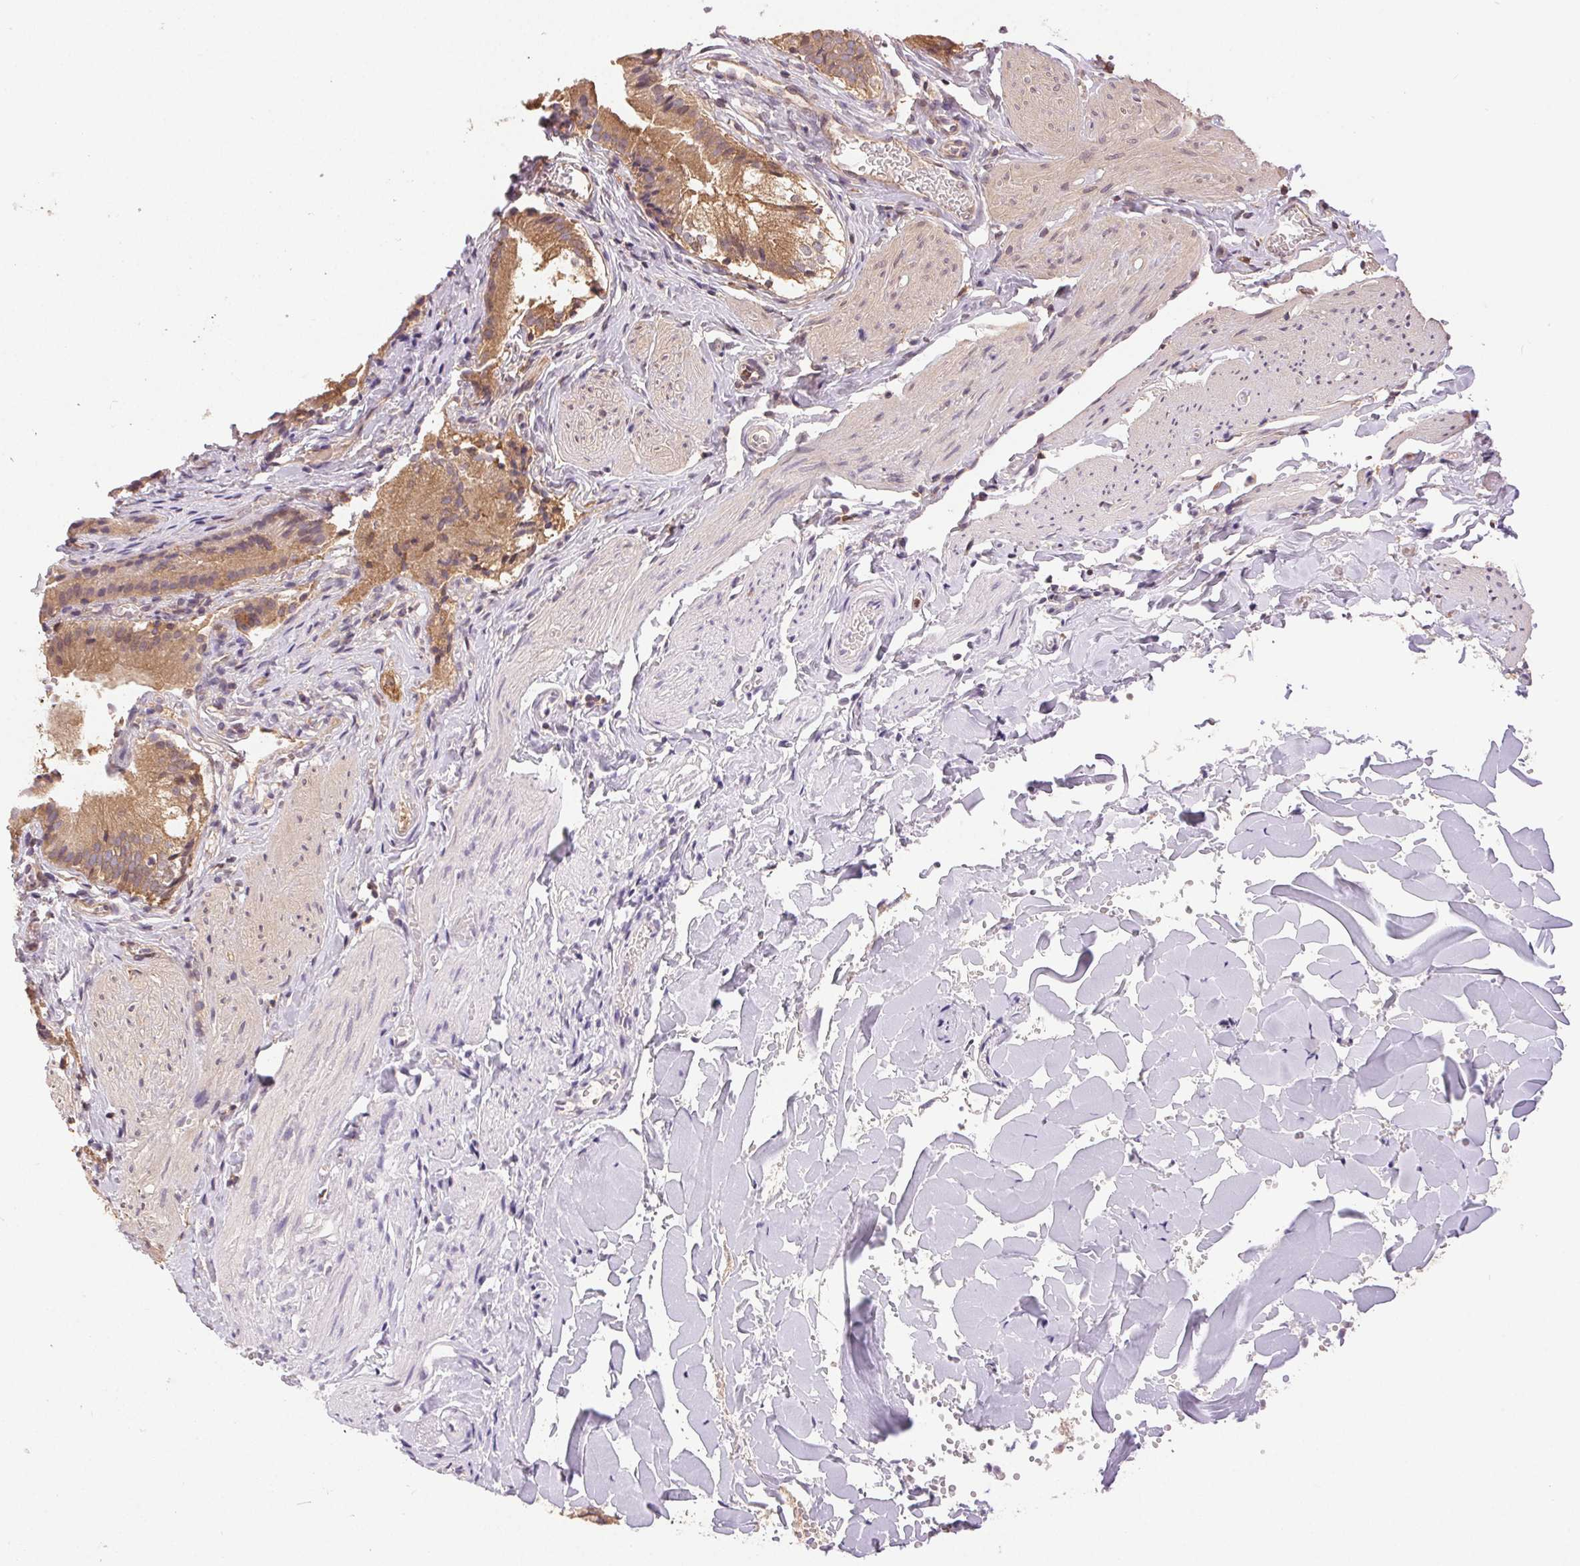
{"staining": {"intensity": "moderate", "quantity": ">75%", "location": "cytoplasmic/membranous"}, "tissue": "gallbladder", "cell_type": "Glandular cells", "image_type": "normal", "snomed": [{"axis": "morphology", "description": "Normal tissue, NOS"}, {"axis": "topography", "description": "Gallbladder"}], "caption": "Brown immunohistochemical staining in unremarkable gallbladder exhibits moderate cytoplasmic/membranous positivity in about >75% of glandular cells.", "gene": "GDI1", "patient": {"sex": "female", "age": 47}}